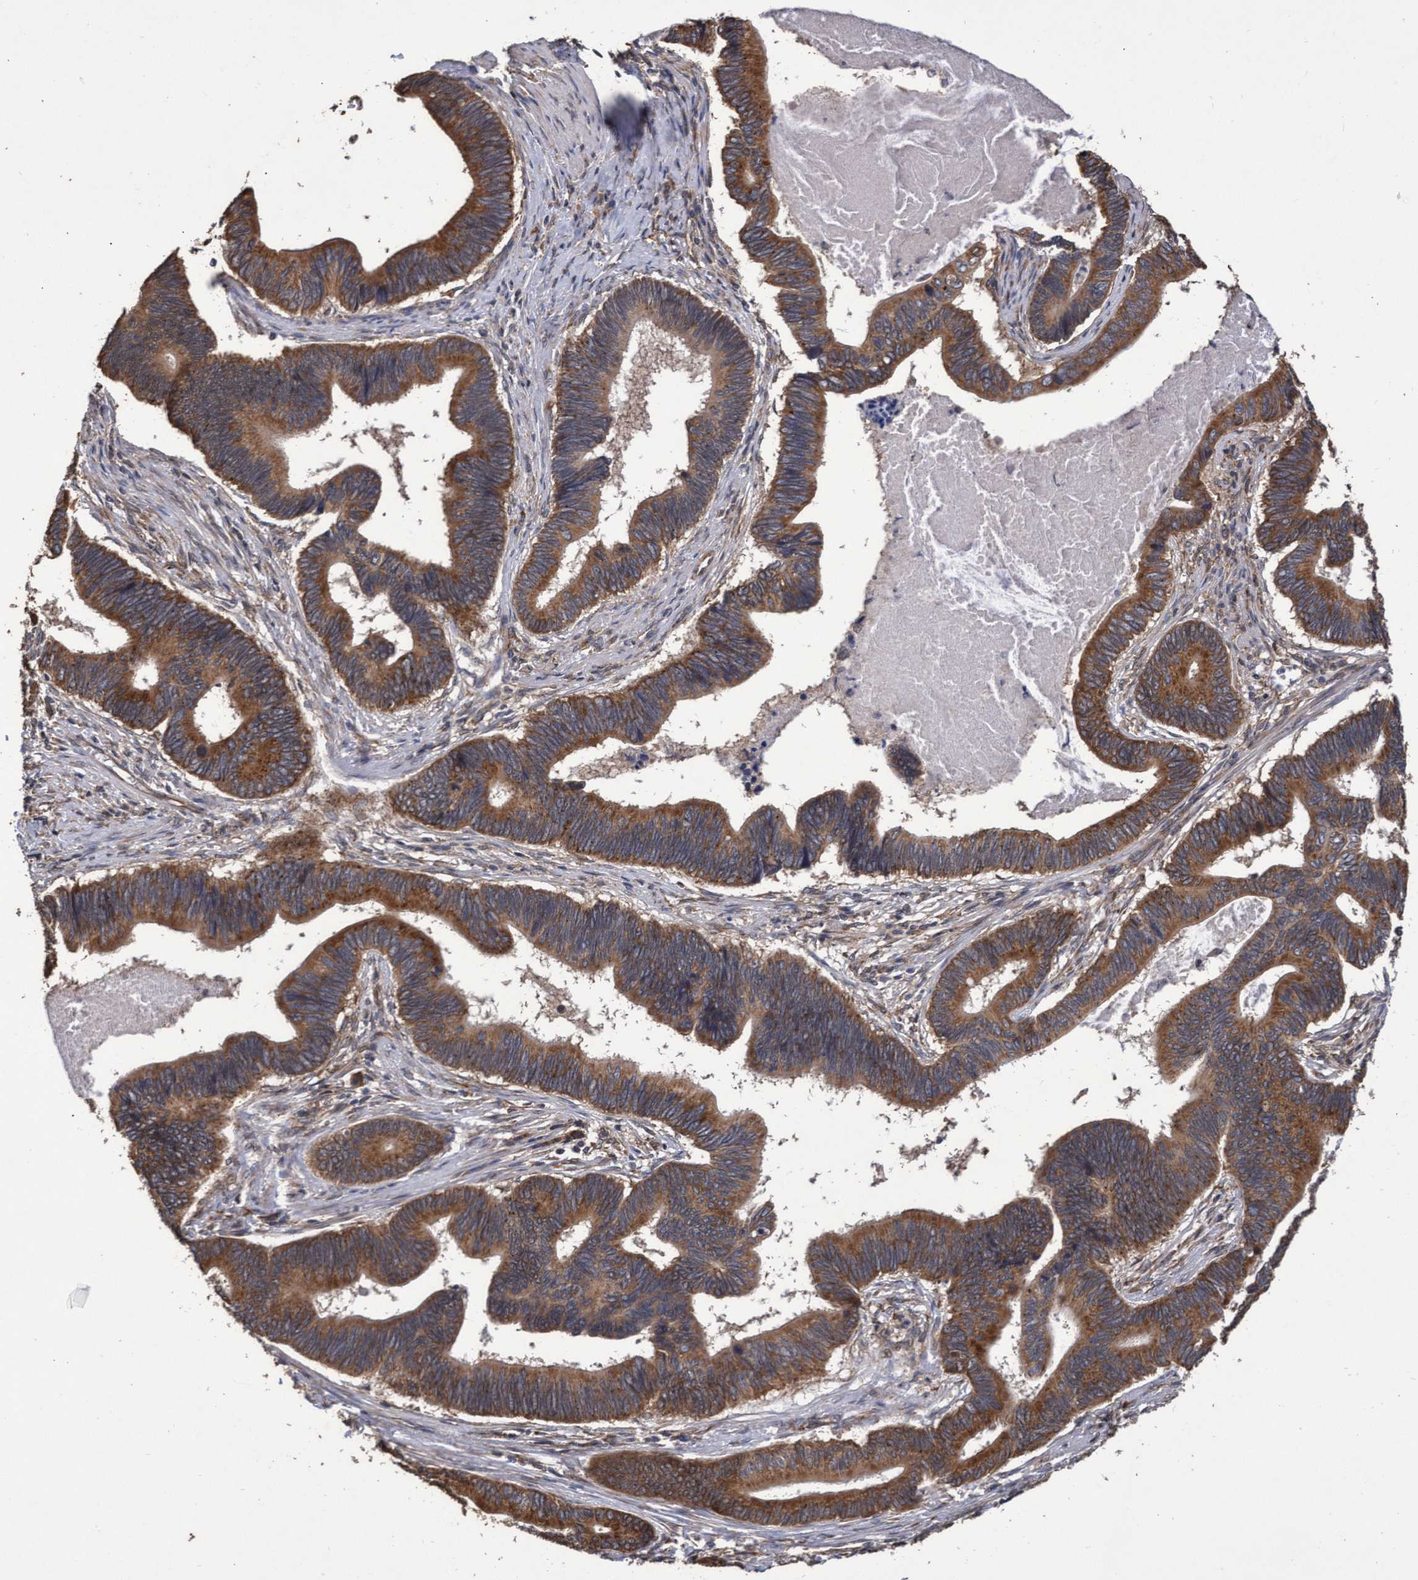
{"staining": {"intensity": "strong", "quantity": ">75%", "location": "cytoplasmic/membranous"}, "tissue": "pancreatic cancer", "cell_type": "Tumor cells", "image_type": "cancer", "snomed": [{"axis": "morphology", "description": "Adenocarcinoma, NOS"}, {"axis": "topography", "description": "Pancreas"}], "caption": "This is an image of immunohistochemistry (IHC) staining of pancreatic cancer, which shows strong staining in the cytoplasmic/membranous of tumor cells.", "gene": "ABCF2", "patient": {"sex": "female", "age": 70}}